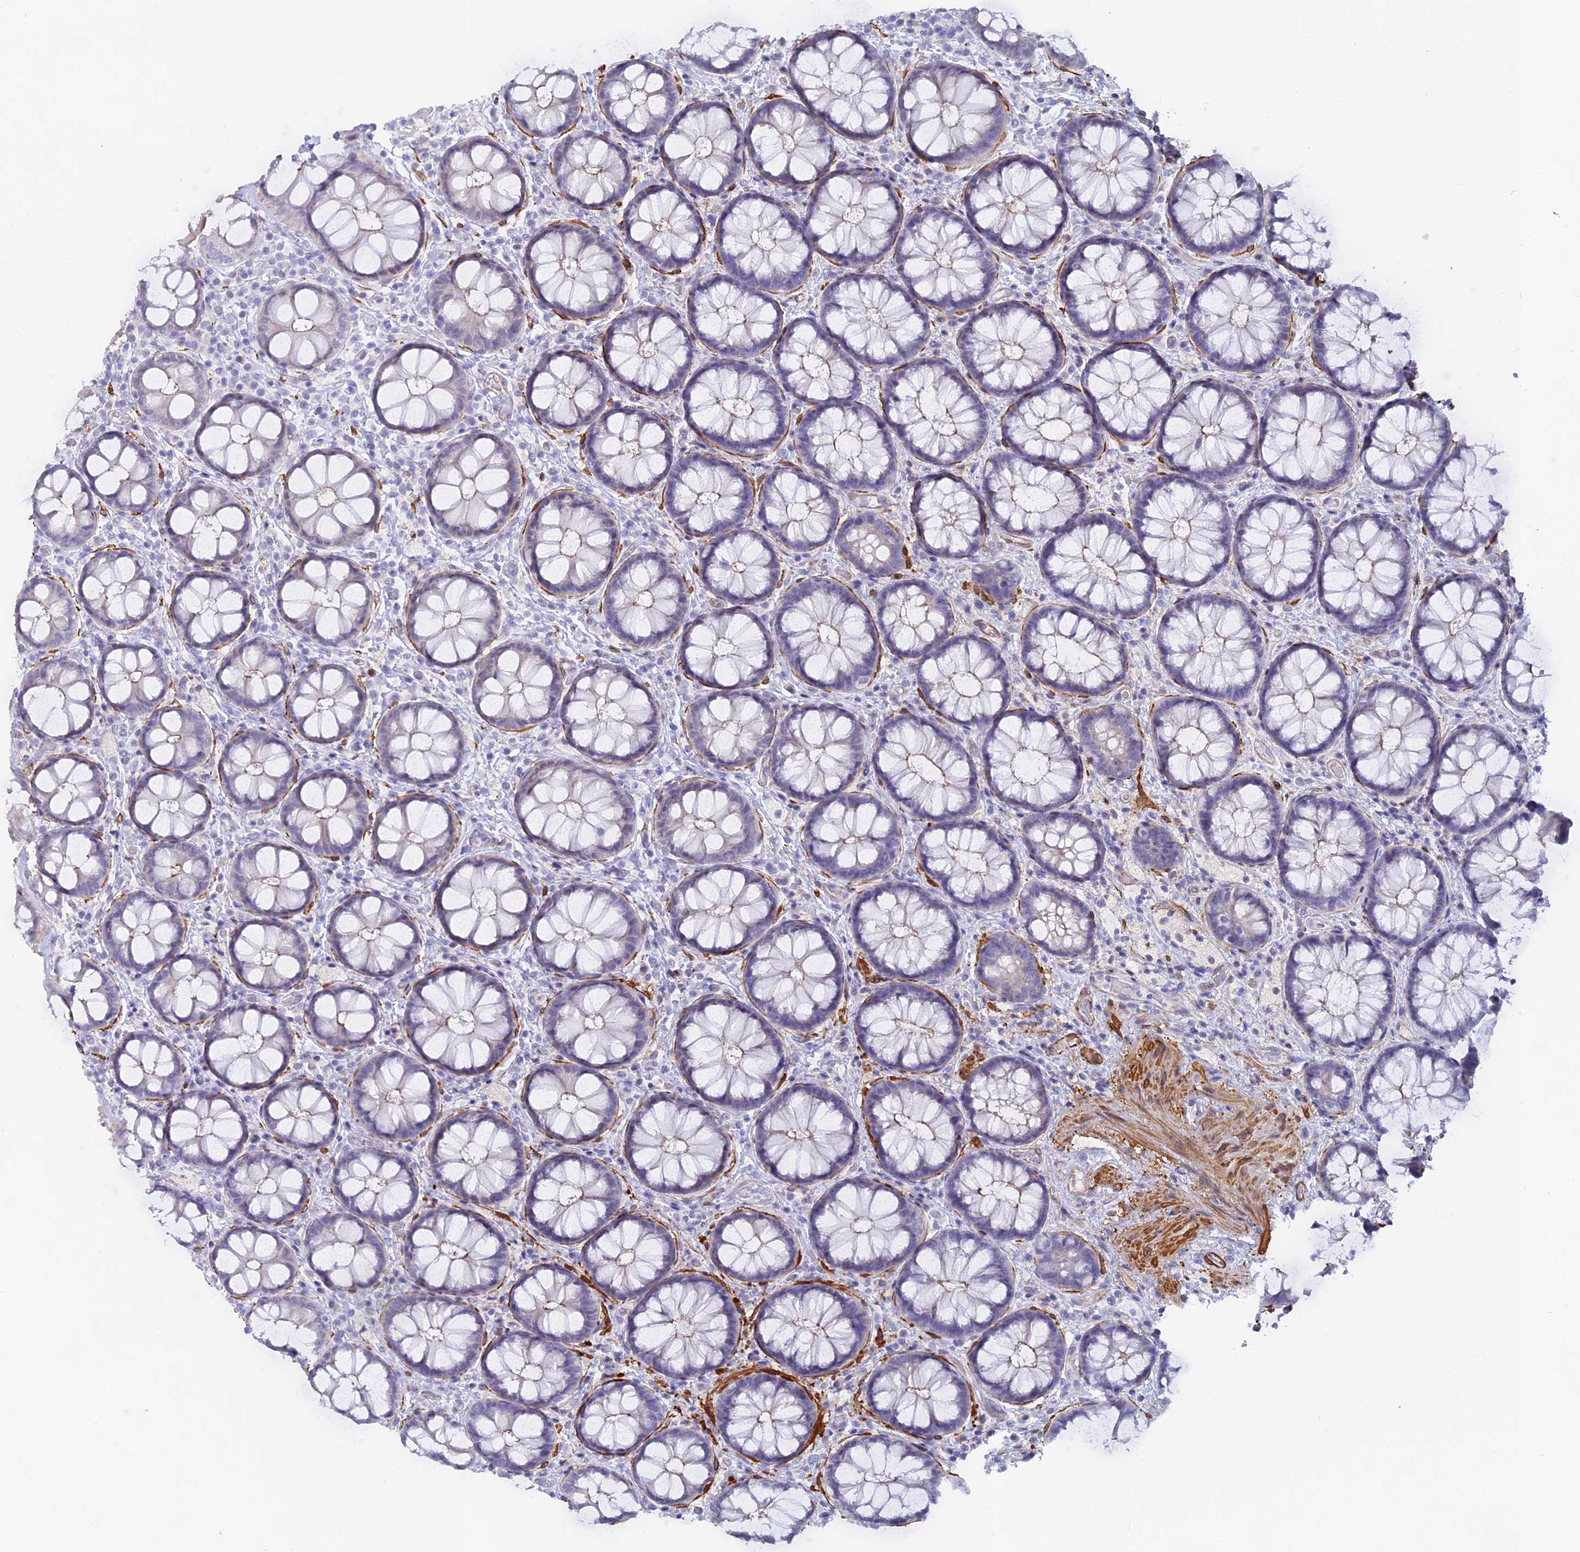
{"staining": {"intensity": "moderate", "quantity": "<25%", "location": "cytoplasmic/membranous"}, "tissue": "rectum", "cell_type": "Glandular cells", "image_type": "normal", "snomed": [{"axis": "morphology", "description": "Normal tissue, NOS"}, {"axis": "topography", "description": "Rectum"}], "caption": "This photomicrograph displays immunohistochemistry (IHC) staining of benign rectum, with low moderate cytoplasmic/membranous positivity in about <25% of glandular cells.", "gene": "CCDC154", "patient": {"sex": "male", "age": 83}}